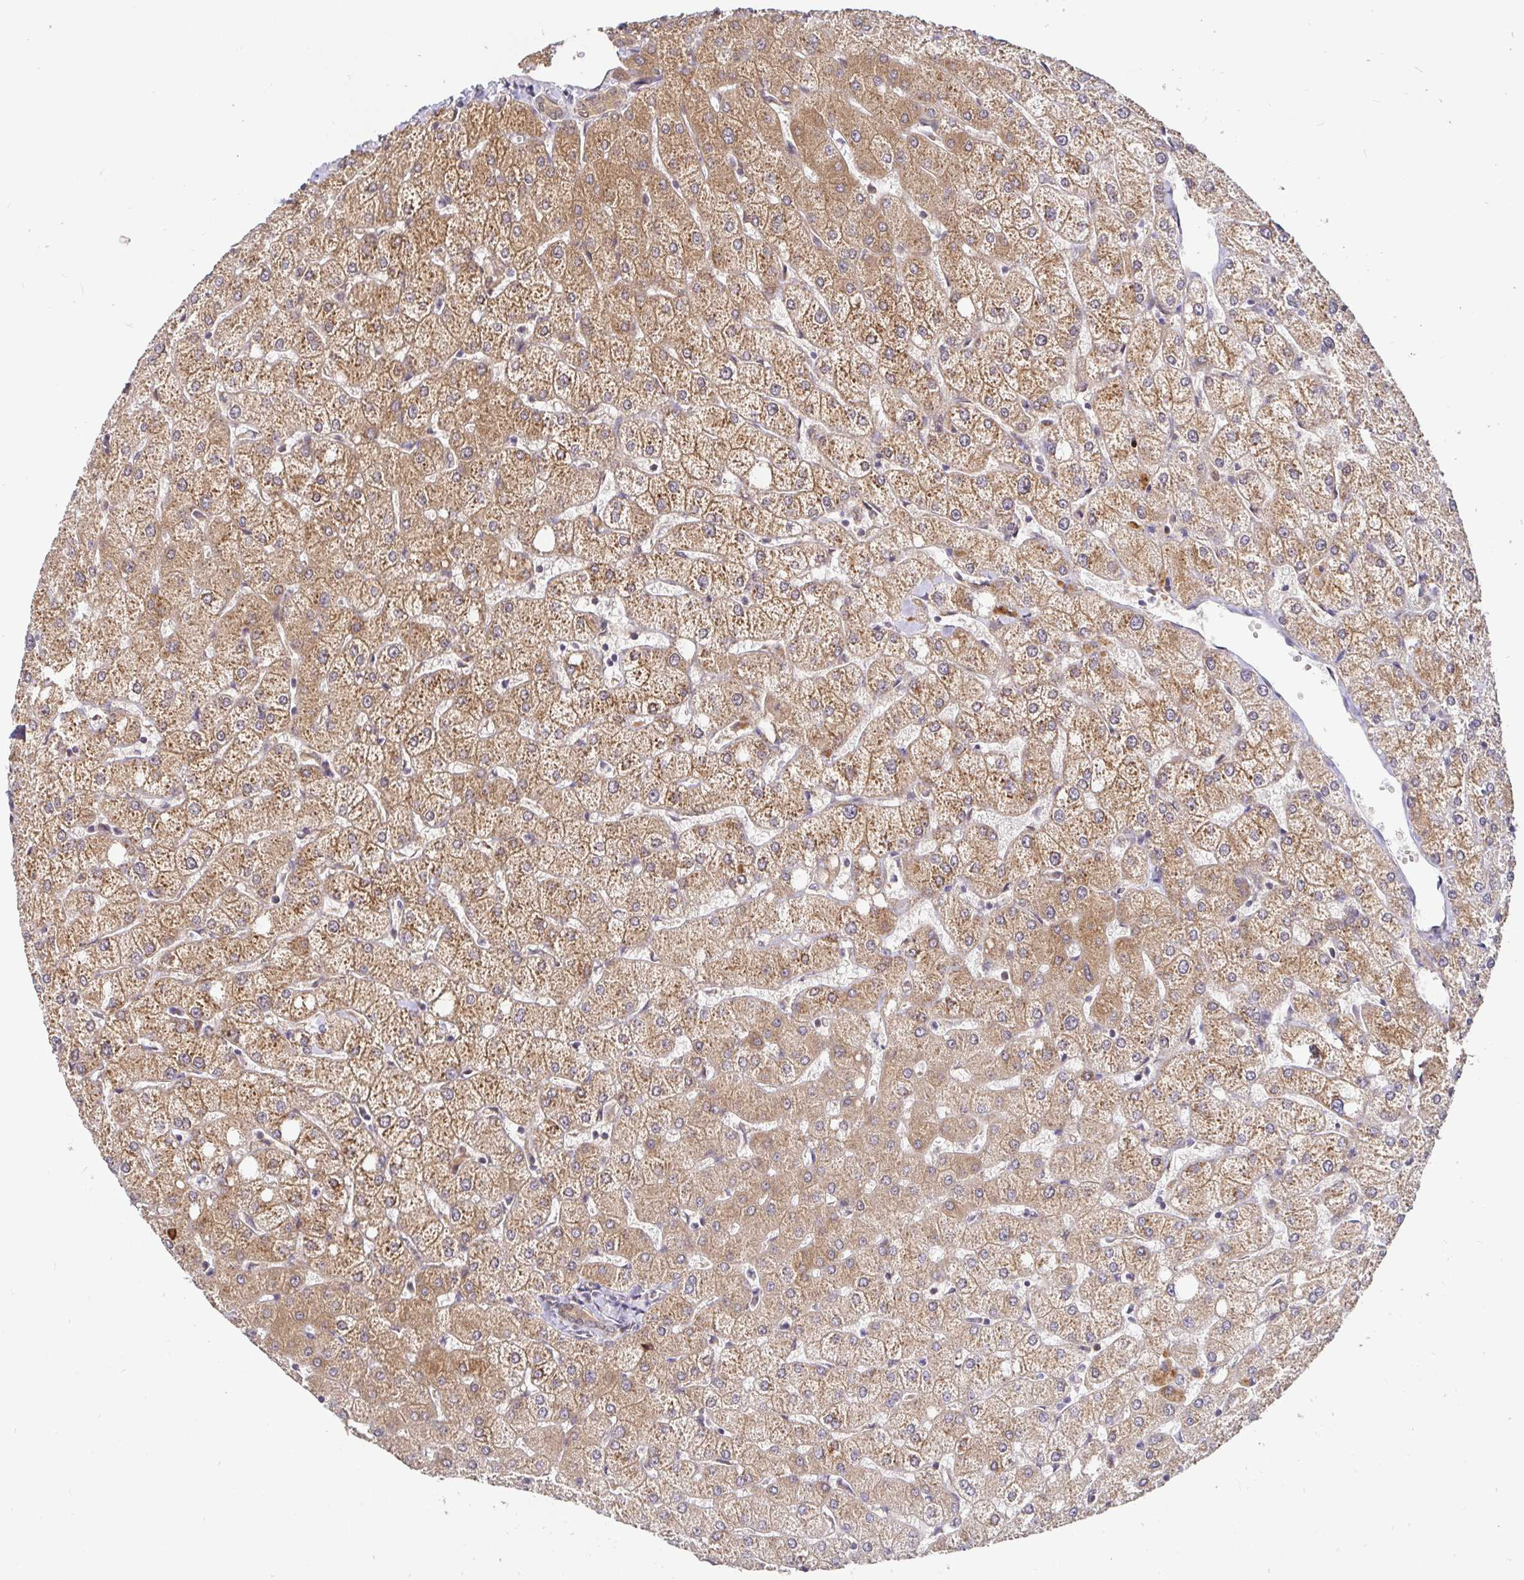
{"staining": {"intensity": "moderate", "quantity": ">75%", "location": "cytoplasmic/membranous"}, "tissue": "liver", "cell_type": "Cholangiocytes", "image_type": "normal", "snomed": [{"axis": "morphology", "description": "Normal tissue, NOS"}, {"axis": "topography", "description": "Liver"}], "caption": "This is a photomicrograph of IHC staining of benign liver, which shows moderate positivity in the cytoplasmic/membranous of cholangiocytes.", "gene": "LMO4", "patient": {"sex": "female", "age": 54}}